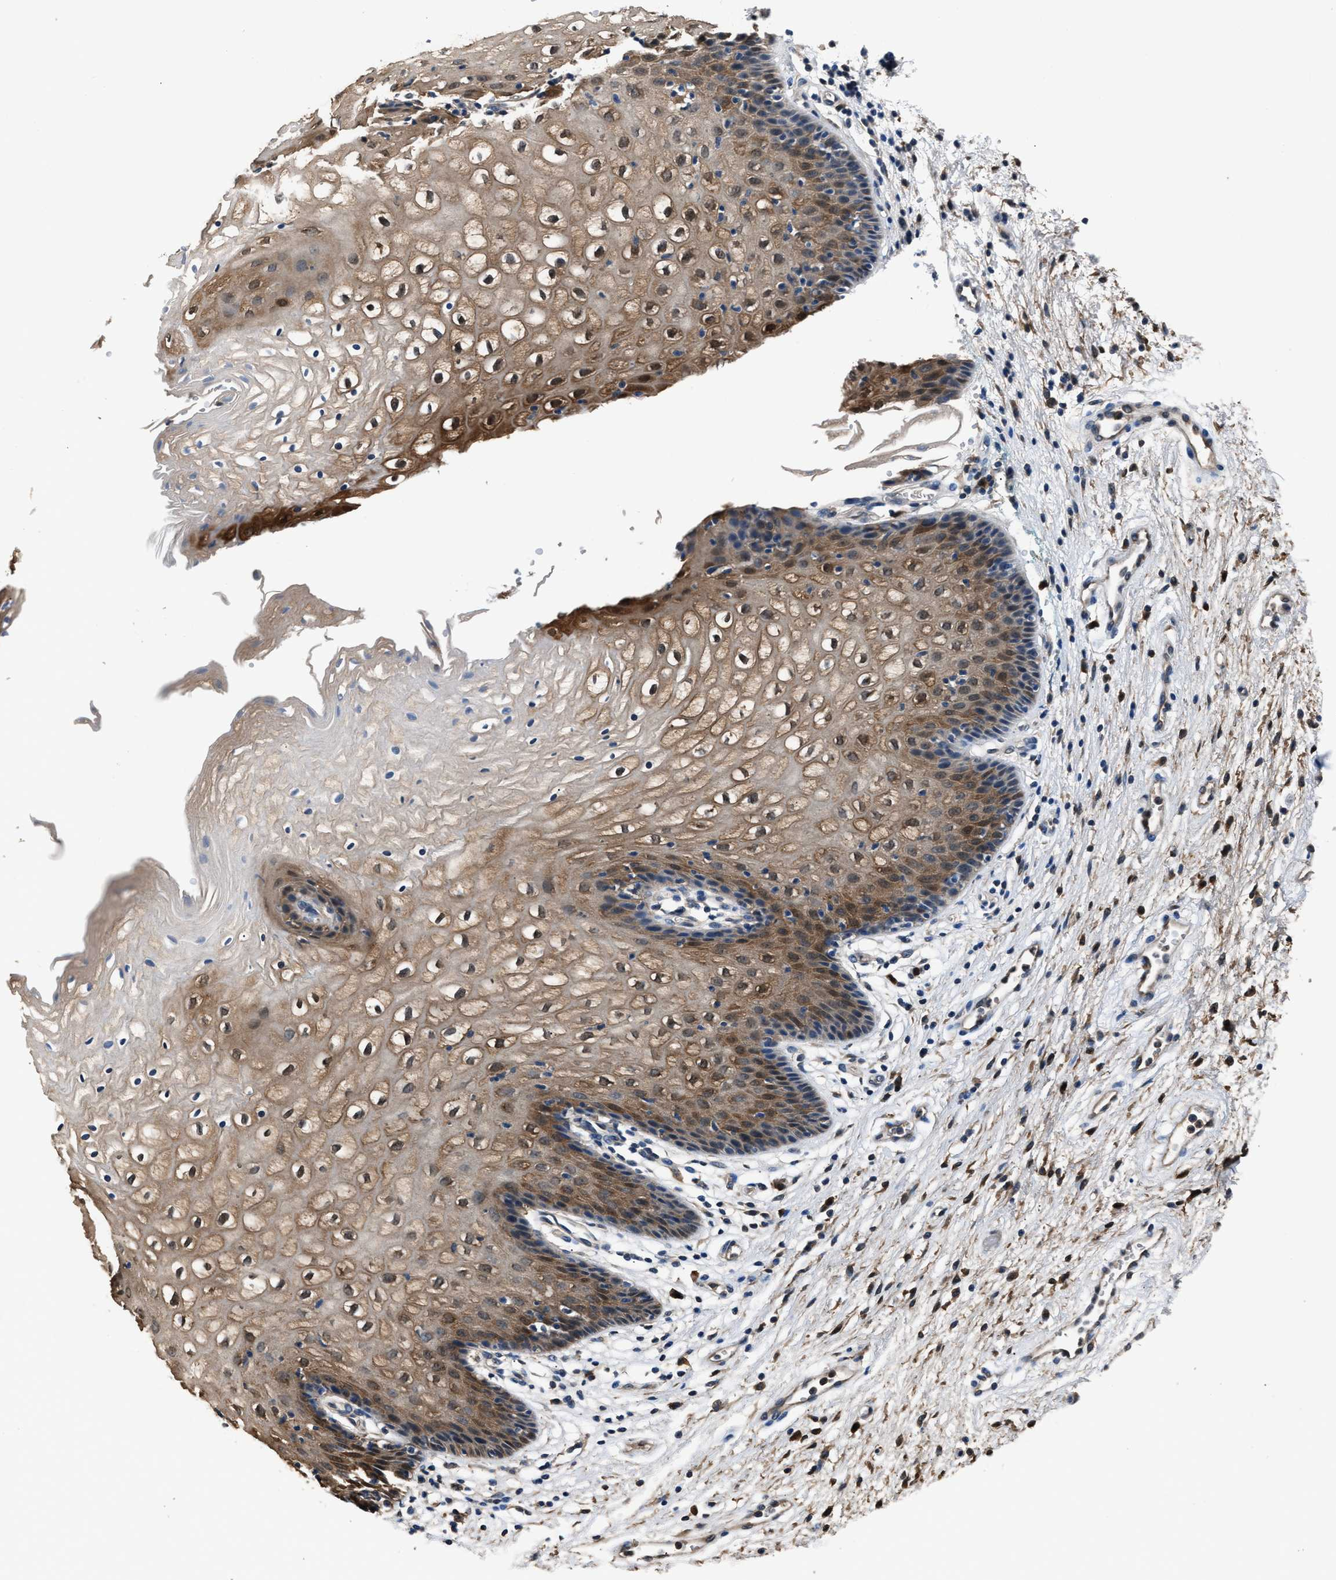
{"staining": {"intensity": "moderate", "quantity": ">75%", "location": "cytoplasmic/membranous"}, "tissue": "vagina", "cell_type": "Squamous epithelial cells", "image_type": "normal", "snomed": [{"axis": "morphology", "description": "Normal tissue, NOS"}, {"axis": "topography", "description": "Vagina"}], "caption": "Immunohistochemistry (IHC) histopathology image of normal vagina: vagina stained using IHC shows medium levels of moderate protein expression localized specifically in the cytoplasmic/membranous of squamous epithelial cells, appearing as a cytoplasmic/membranous brown color.", "gene": "GSTP1", "patient": {"sex": "female", "age": 34}}